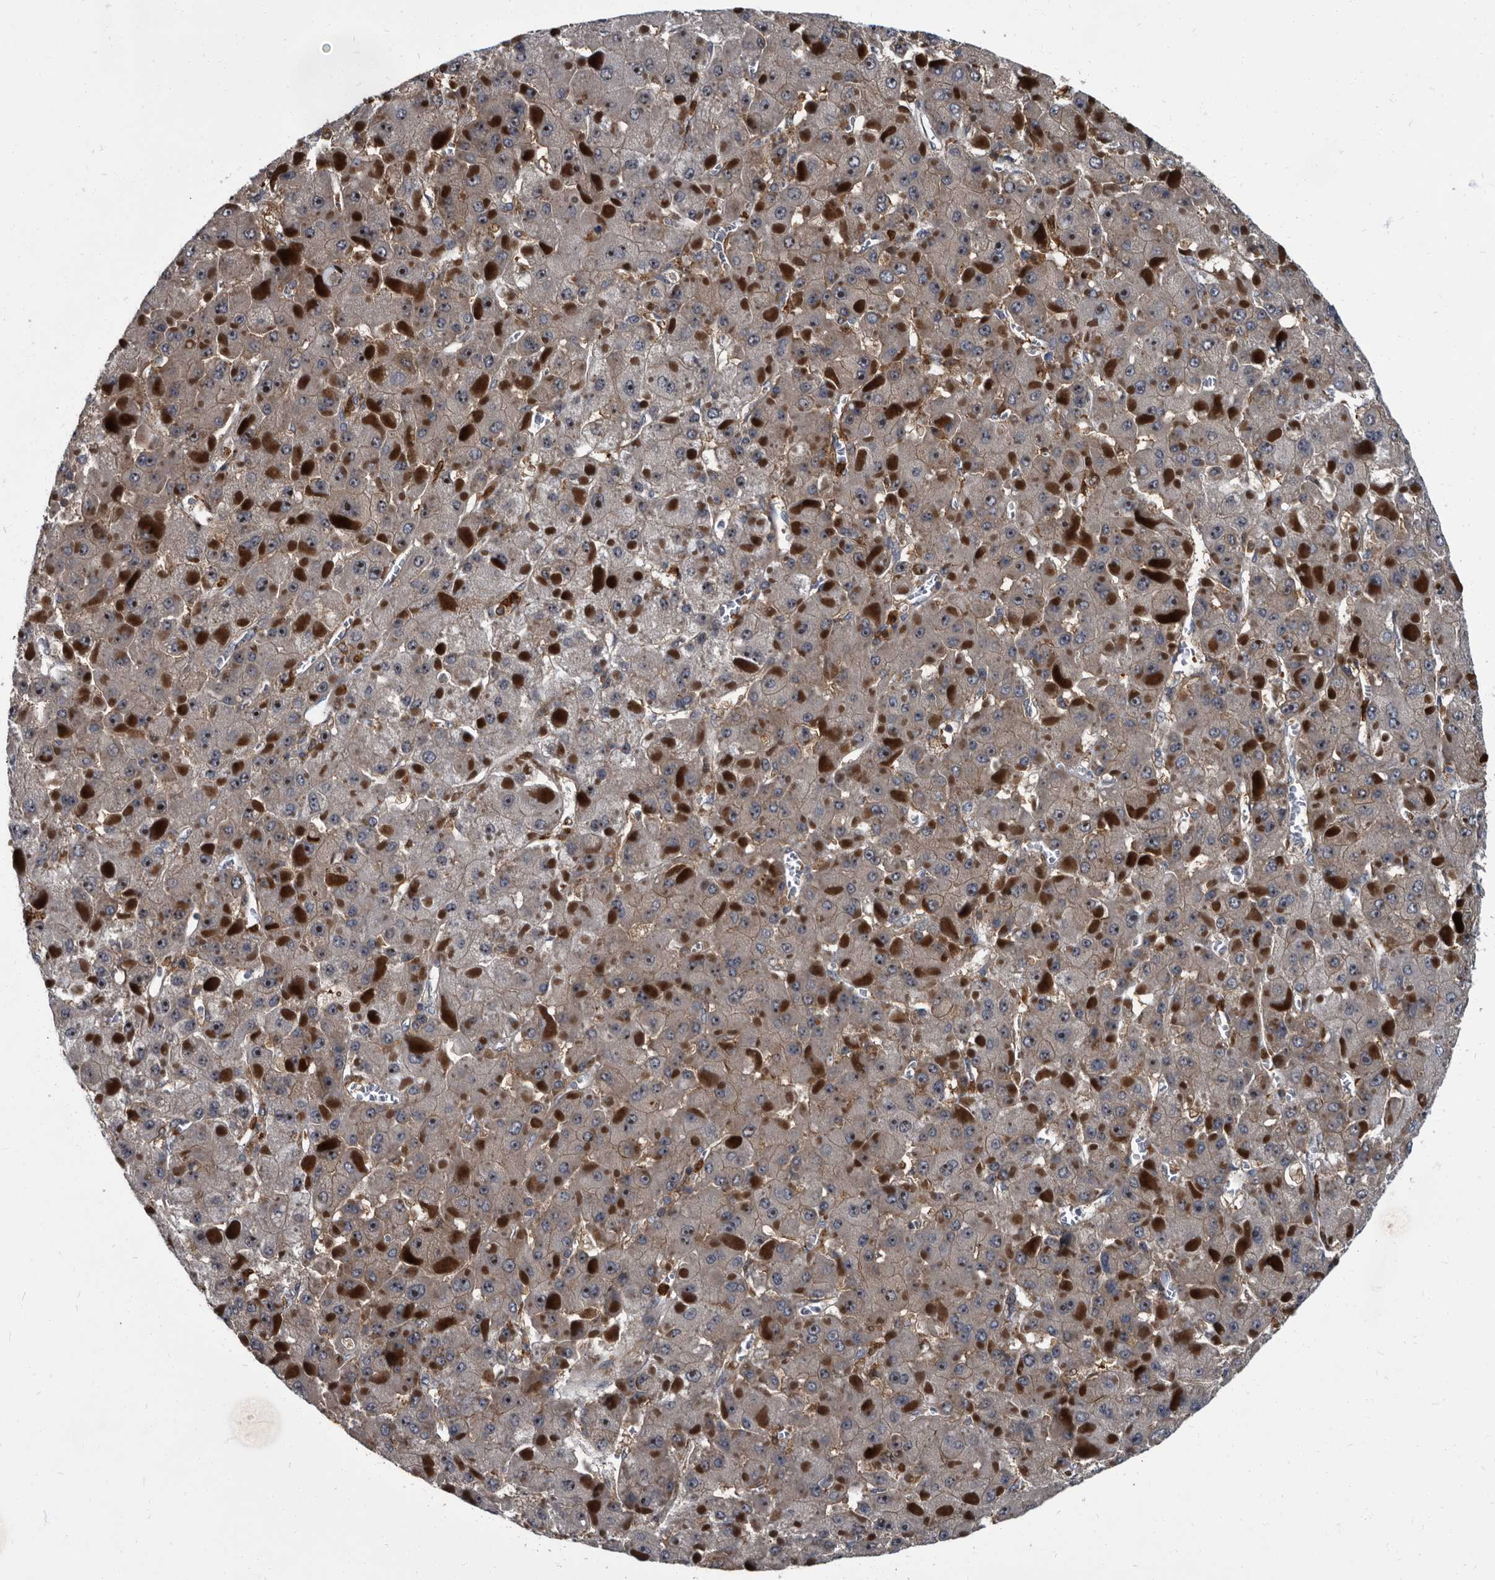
{"staining": {"intensity": "moderate", "quantity": ">75%", "location": "cytoplasmic/membranous,nuclear"}, "tissue": "liver cancer", "cell_type": "Tumor cells", "image_type": "cancer", "snomed": [{"axis": "morphology", "description": "Carcinoma, Hepatocellular, NOS"}, {"axis": "topography", "description": "Liver"}], "caption": "Brown immunohistochemical staining in liver cancer (hepatocellular carcinoma) shows moderate cytoplasmic/membranous and nuclear staining in approximately >75% of tumor cells. (DAB = brown stain, brightfield microscopy at high magnification).", "gene": "CDV3", "patient": {"sex": "female", "age": 73}}